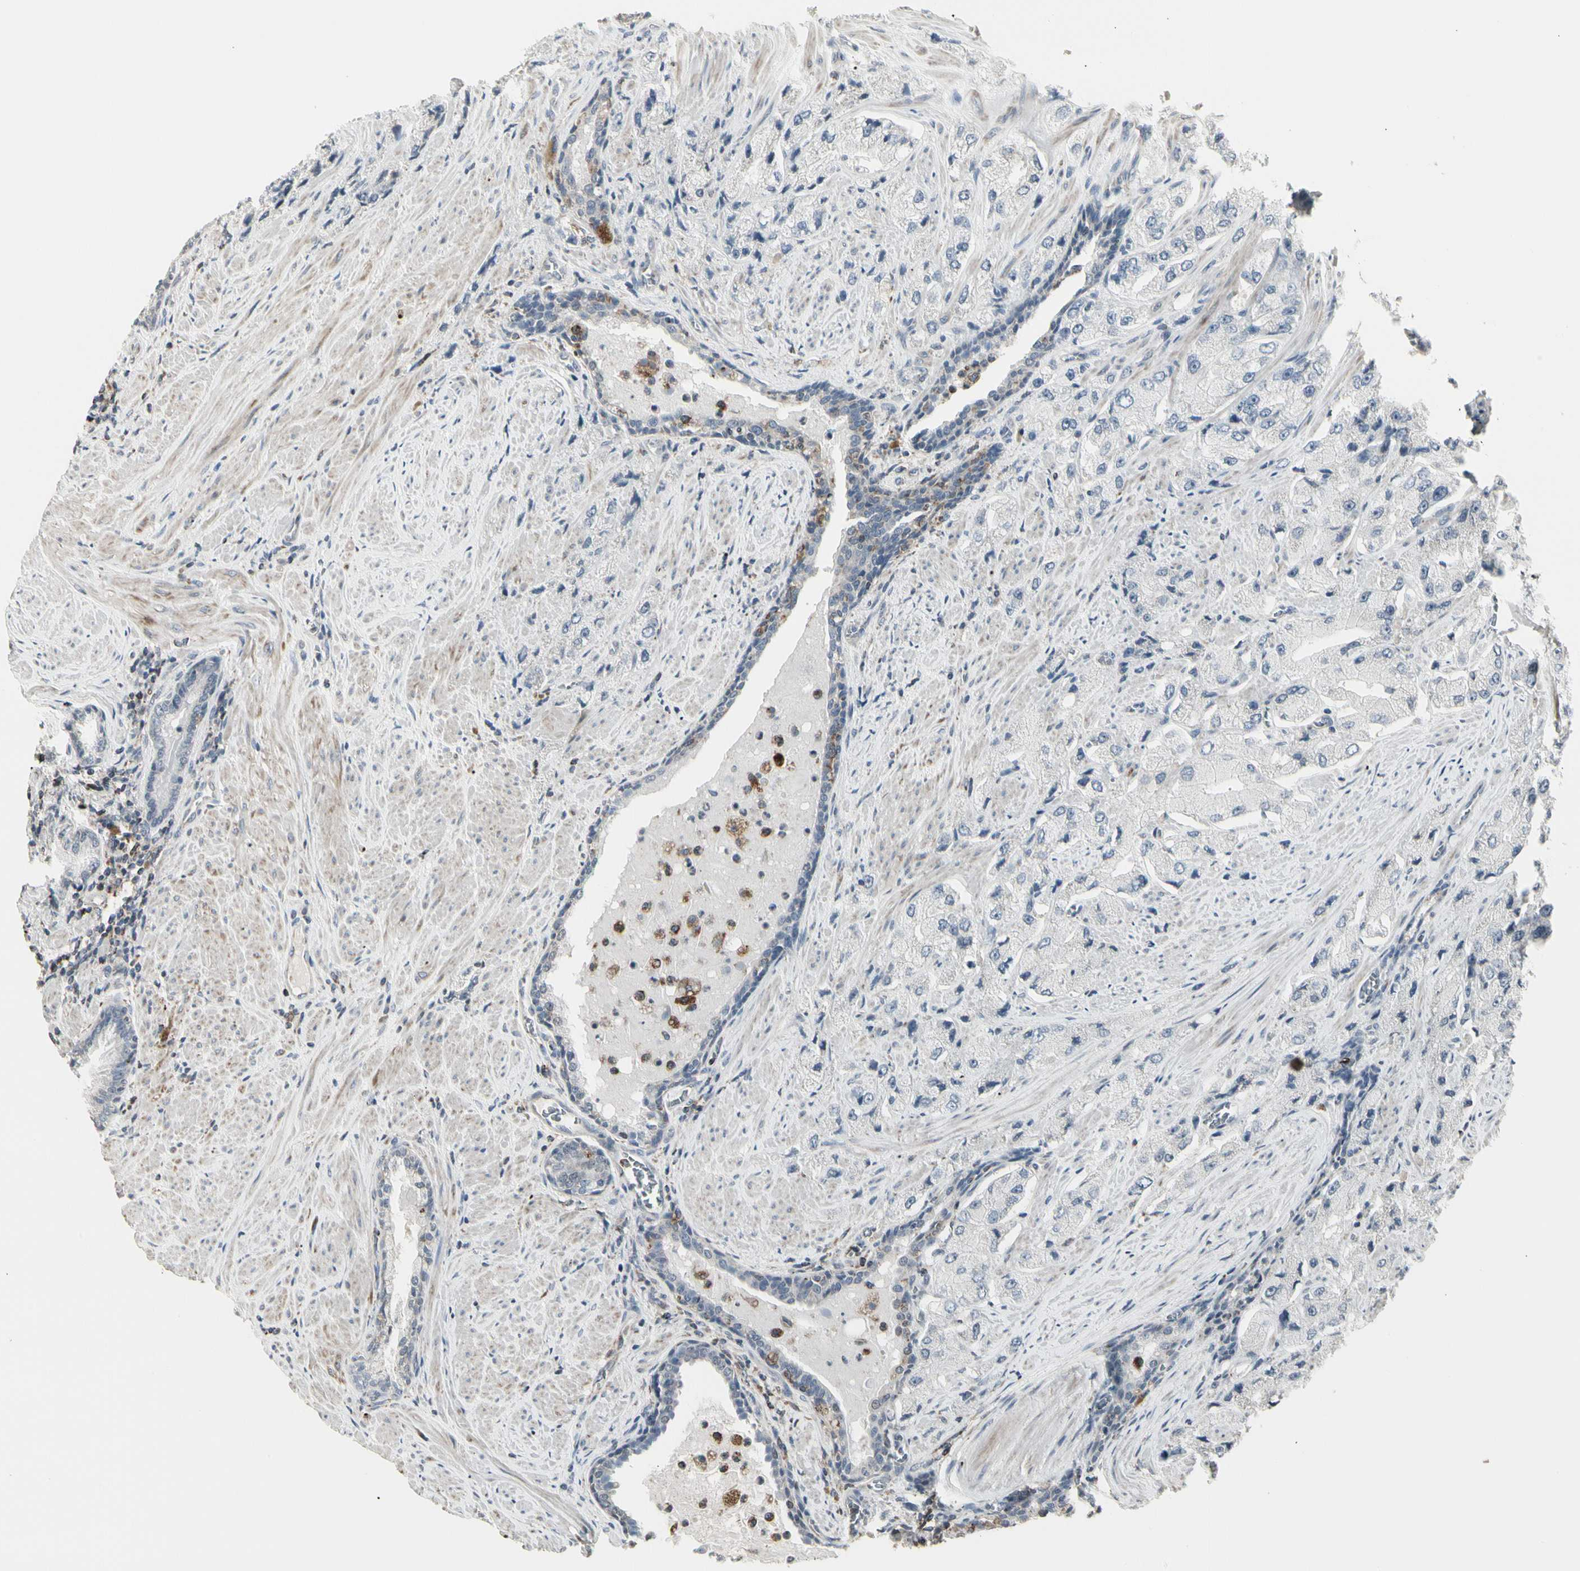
{"staining": {"intensity": "negative", "quantity": "none", "location": "none"}, "tissue": "prostate cancer", "cell_type": "Tumor cells", "image_type": "cancer", "snomed": [{"axis": "morphology", "description": "Adenocarcinoma, High grade"}, {"axis": "topography", "description": "Prostate"}], "caption": "Protein analysis of prostate high-grade adenocarcinoma demonstrates no significant expression in tumor cells.", "gene": "TMEM176A", "patient": {"sex": "male", "age": 58}}